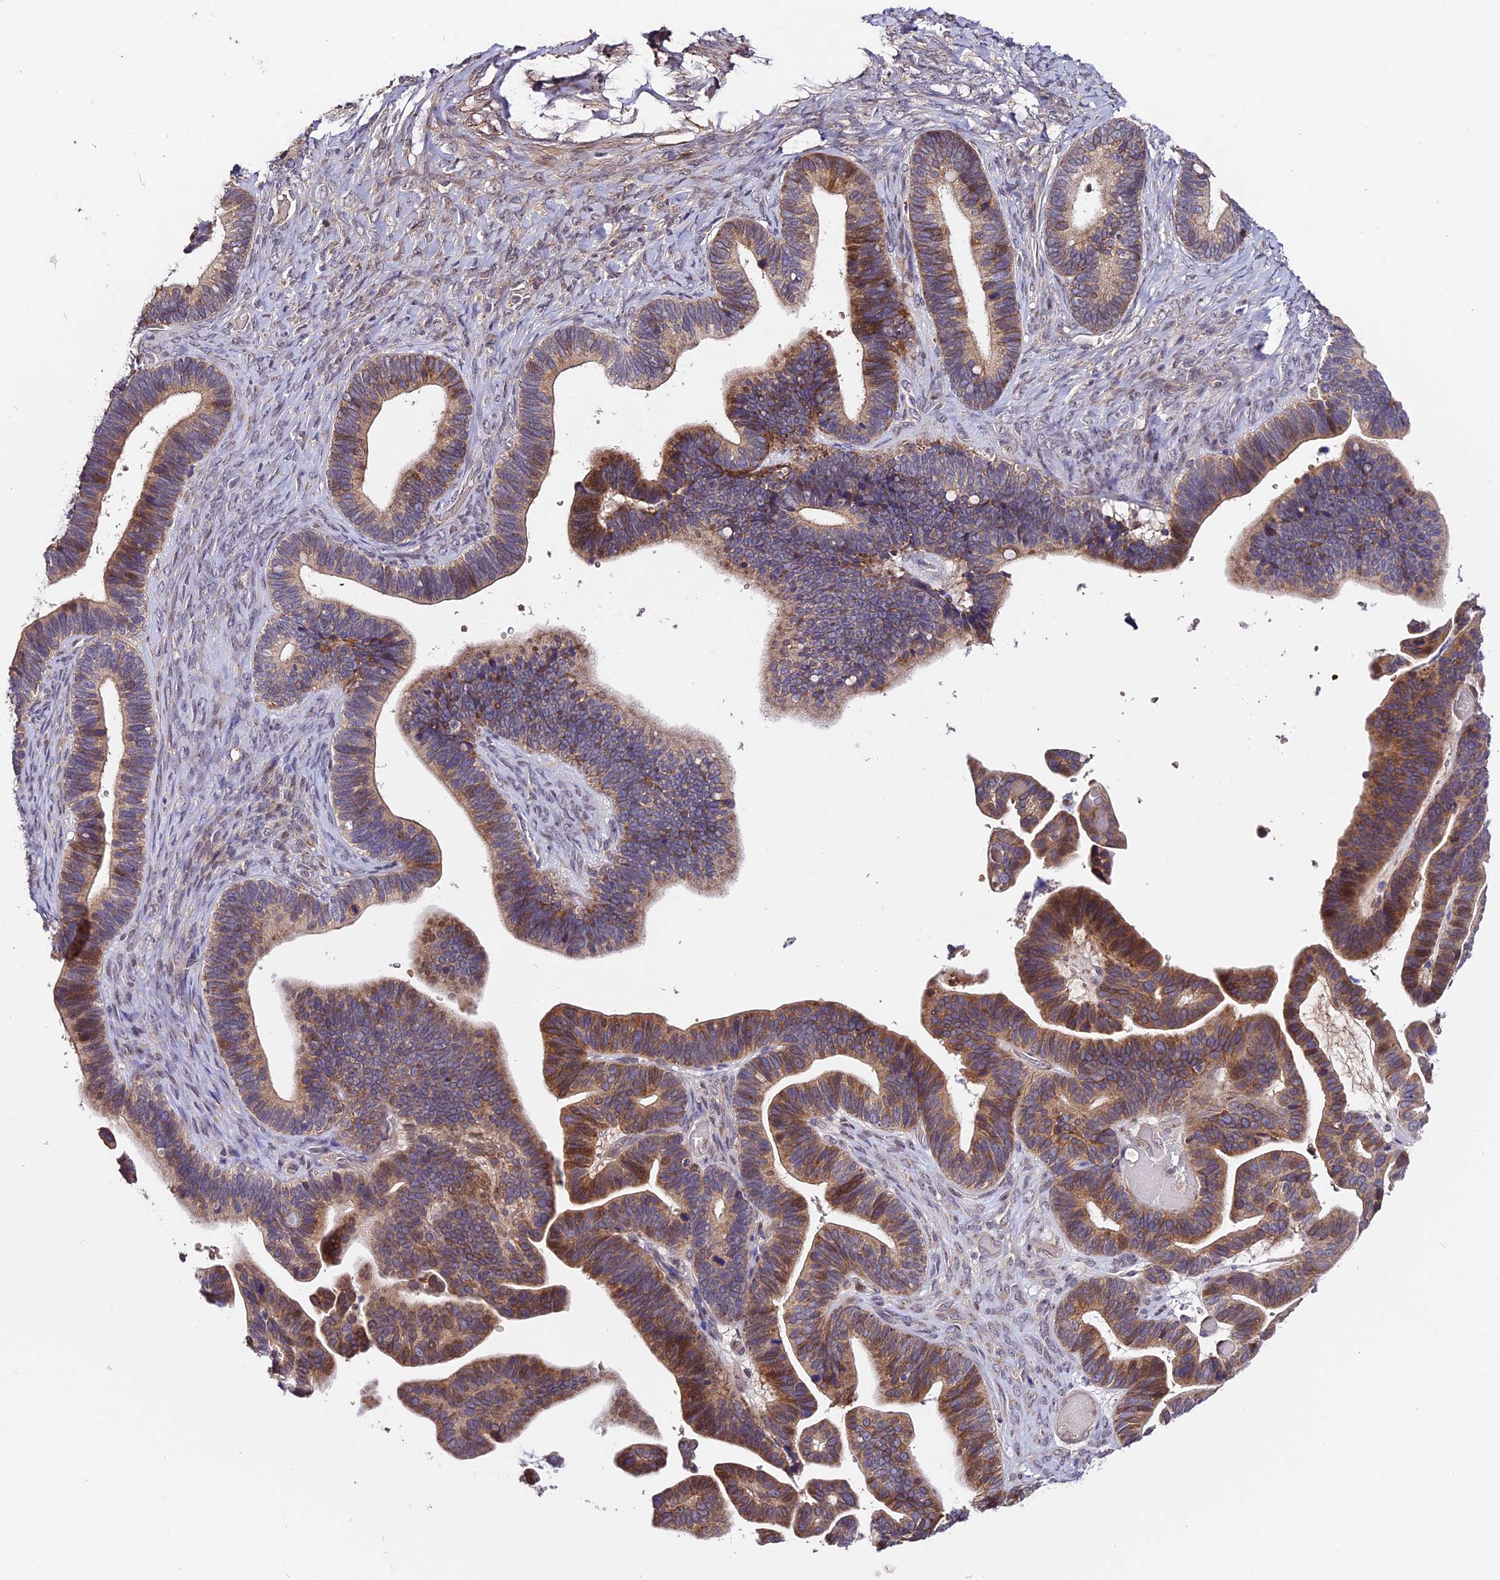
{"staining": {"intensity": "moderate", "quantity": ">75%", "location": "cytoplasmic/membranous"}, "tissue": "ovarian cancer", "cell_type": "Tumor cells", "image_type": "cancer", "snomed": [{"axis": "morphology", "description": "Cystadenocarcinoma, serous, NOS"}, {"axis": "topography", "description": "Ovary"}], "caption": "Immunohistochemical staining of human serous cystadenocarcinoma (ovarian) displays medium levels of moderate cytoplasmic/membranous protein expression in about >75% of tumor cells.", "gene": "TRMT1", "patient": {"sex": "female", "age": 56}}